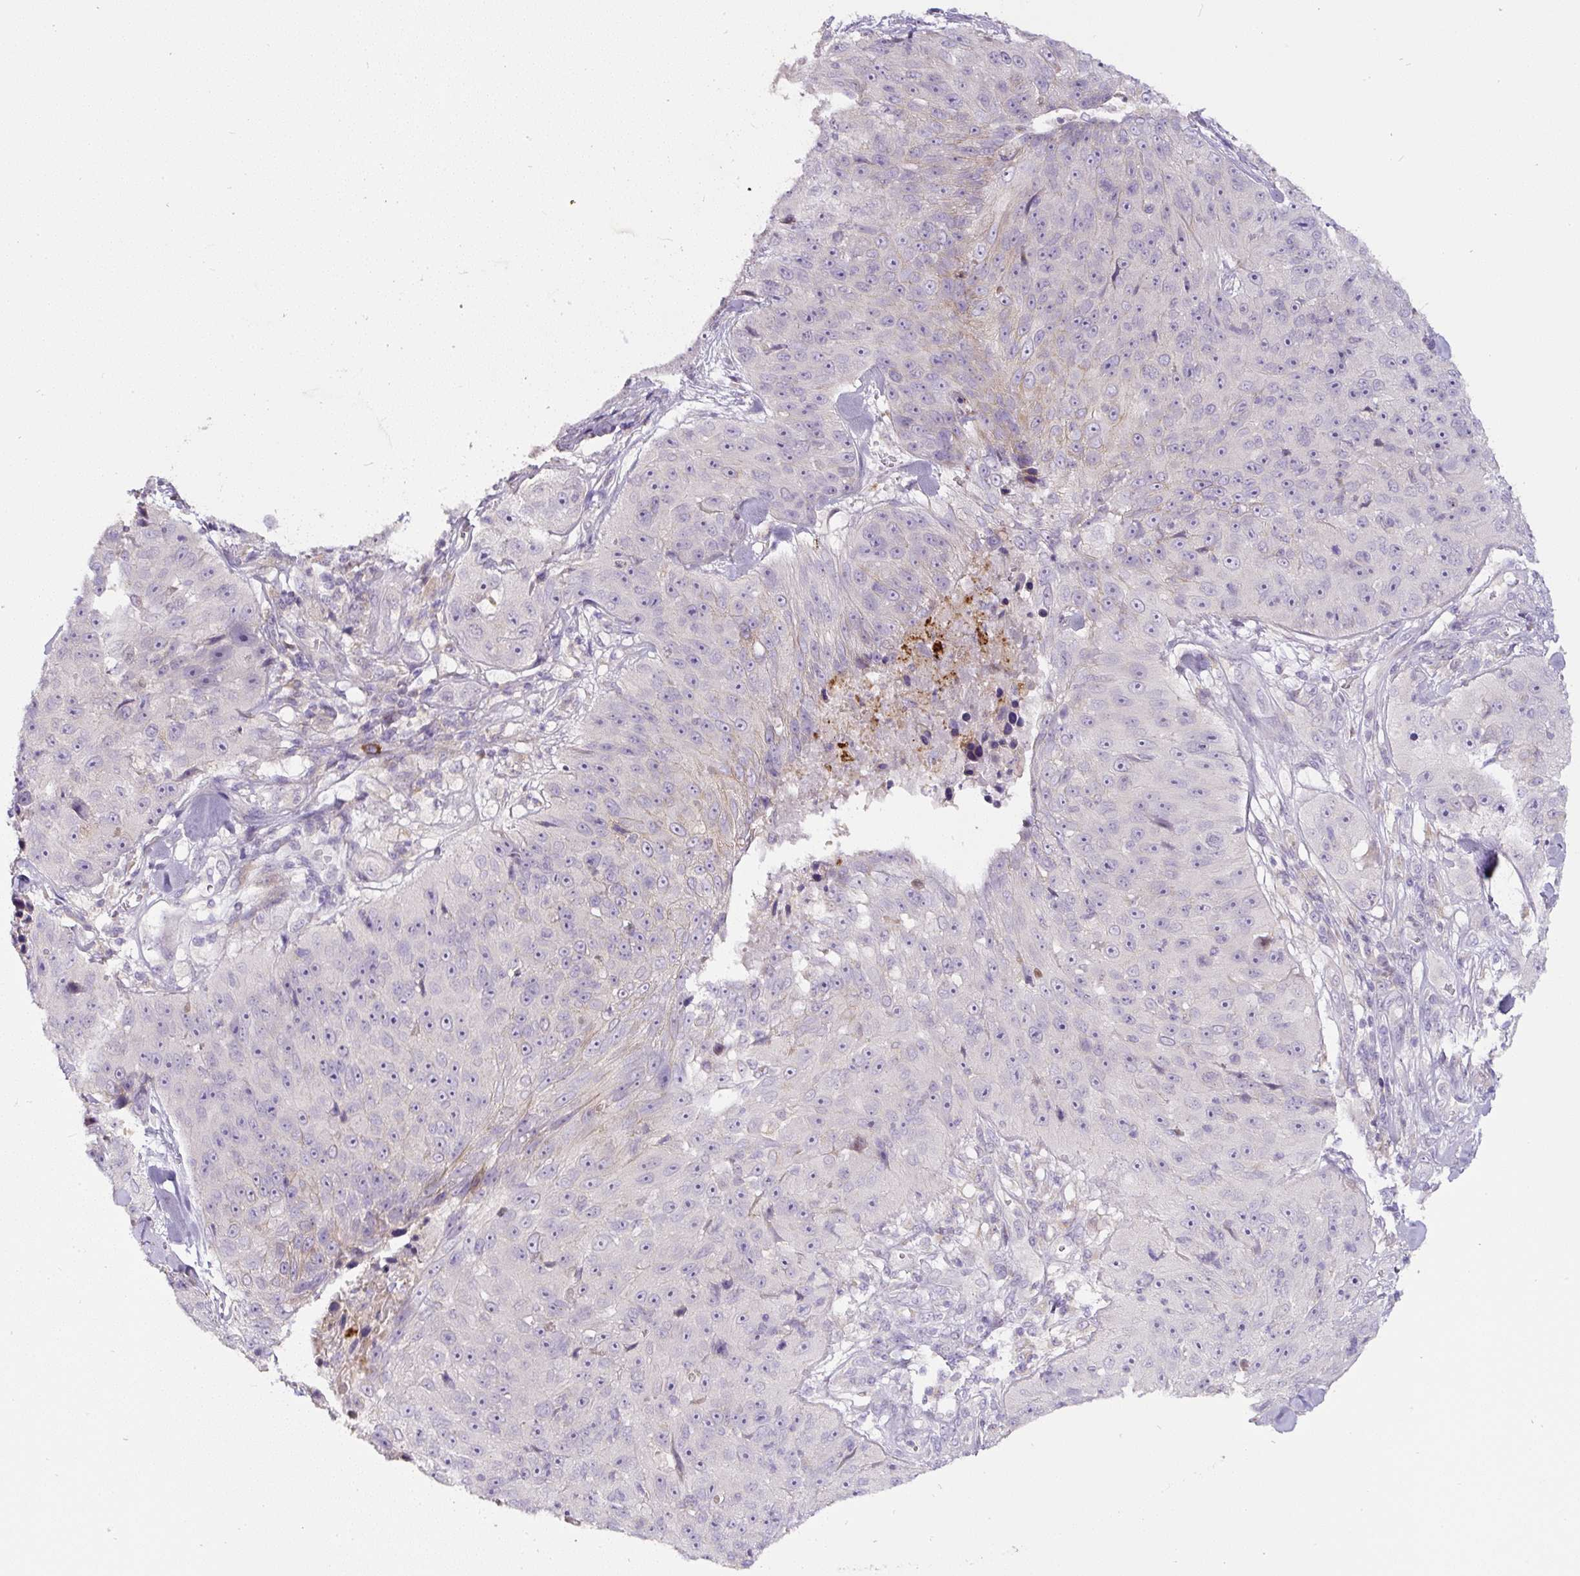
{"staining": {"intensity": "negative", "quantity": "none", "location": "none"}, "tissue": "skin cancer", "cell_type": "Tumor cells", "image_type": "cancer", "snomed": [{"axis": "morphology", "description": "Squamous cell carcinoma, NOS"}, {"axis": "topography", "description": "Skin"}], "caption": "The micrograph exhibits no staining of tumor cells in skin cancer (squamous cell carcinoma).", "gene": "HPS4", "patient": {"sex": "female", "age": 87}}